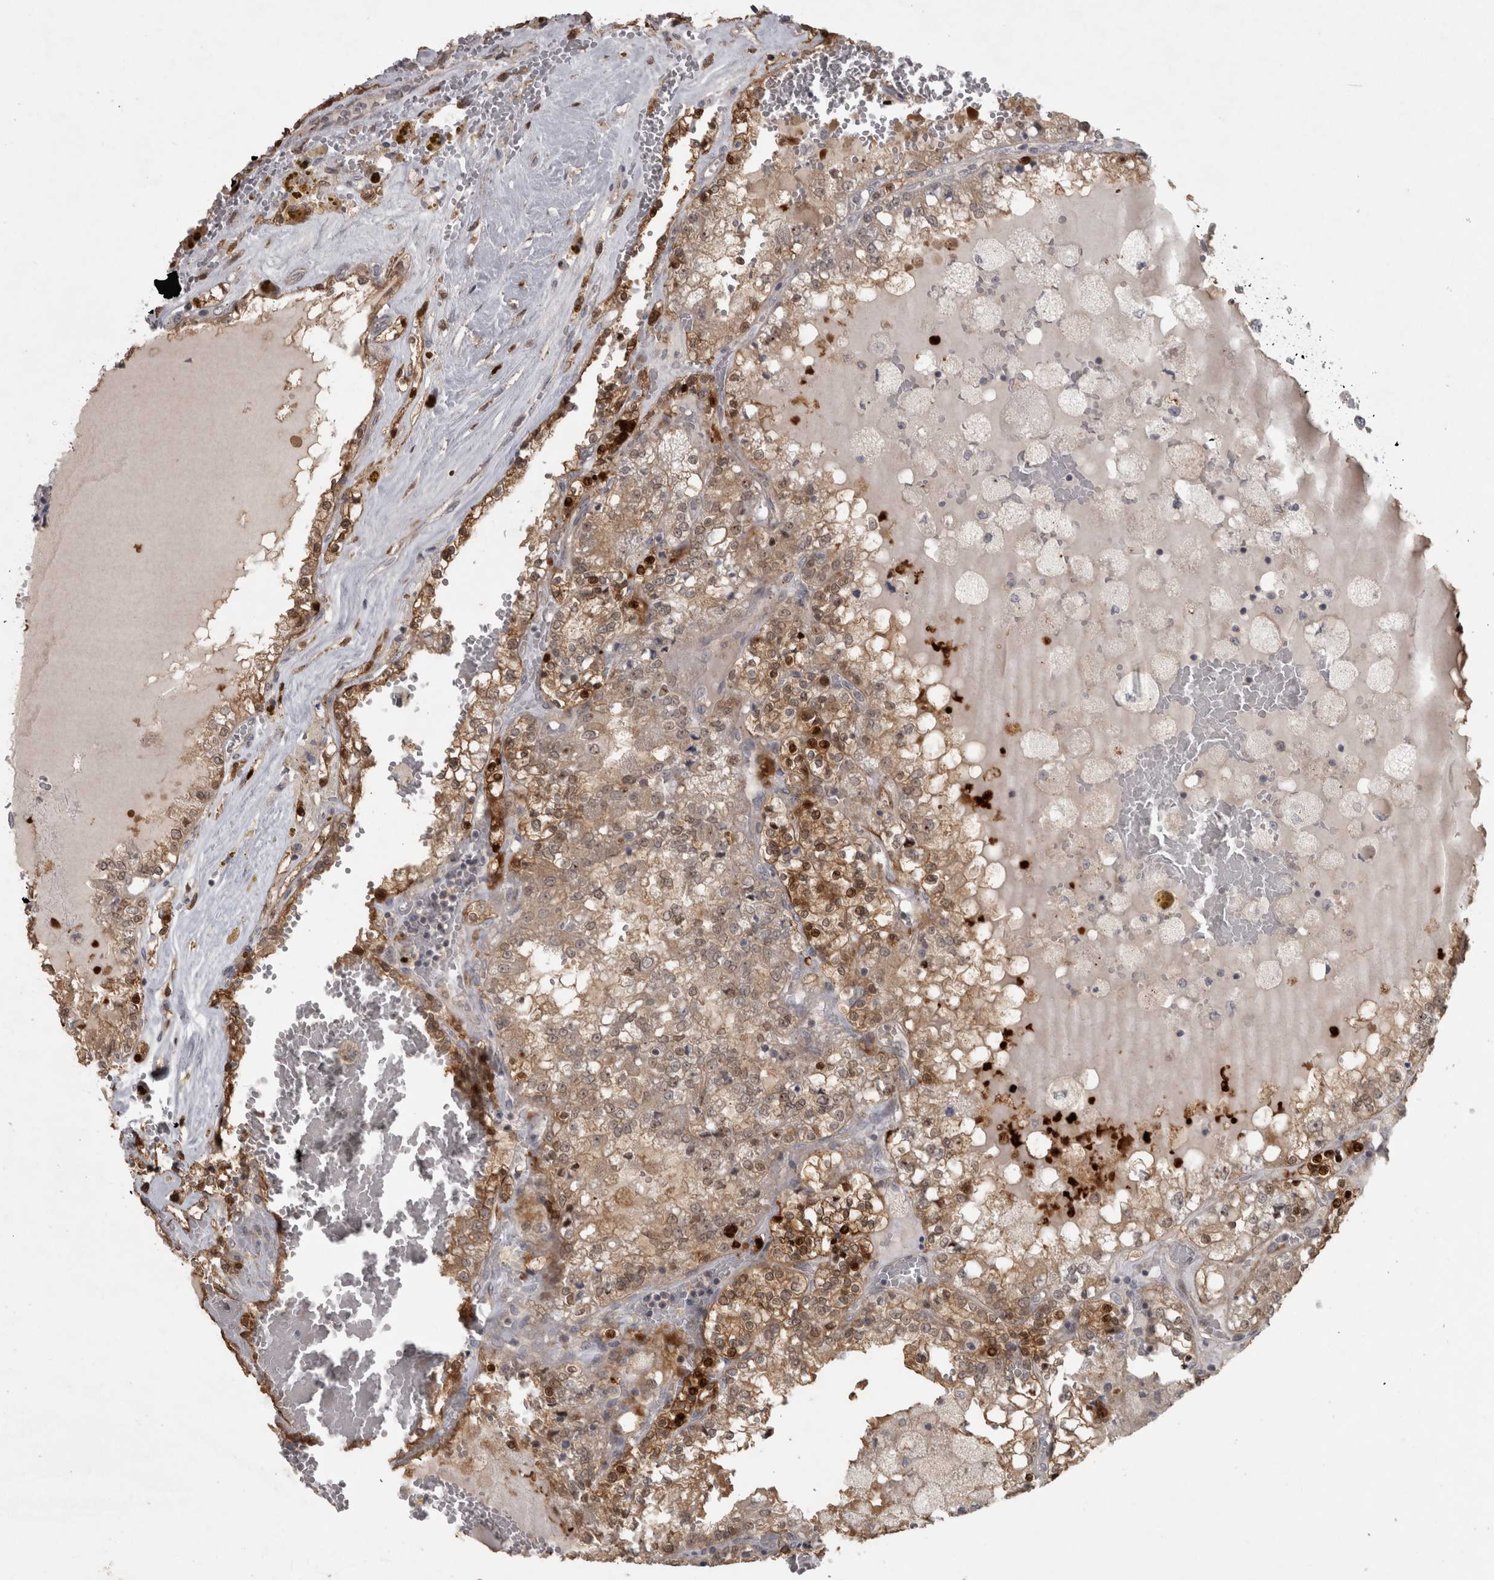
{"staining": {"intensity": "strong", "quantity": "25%-75%", "location": "cytoplasmic/membranous,nuclear"}, "tissue": "renal cancer", "cell_type": "Tumor cells", "image_type": "cancer", "snomed": [{"axis": "morphology", "description": "Adenocarcinoma, NOS"}, {"axis": "topography", "description": "Kidney"}], "caption": "Immunohistochemical staining of renal cancer (adenocarcinoma) demonstrates high levels of strong cytoplasmic/membranous and nuclear staining in about 25%-75% of tumor cells. The protein is stained brown, and the nuclei are stained in blue (DAB (3,3'-diaminobenzidine) IHC with brightfield microscopy, high magnification).", "gene": "SLCO5A1", "patient": {"sex": "female", "age": 56}}